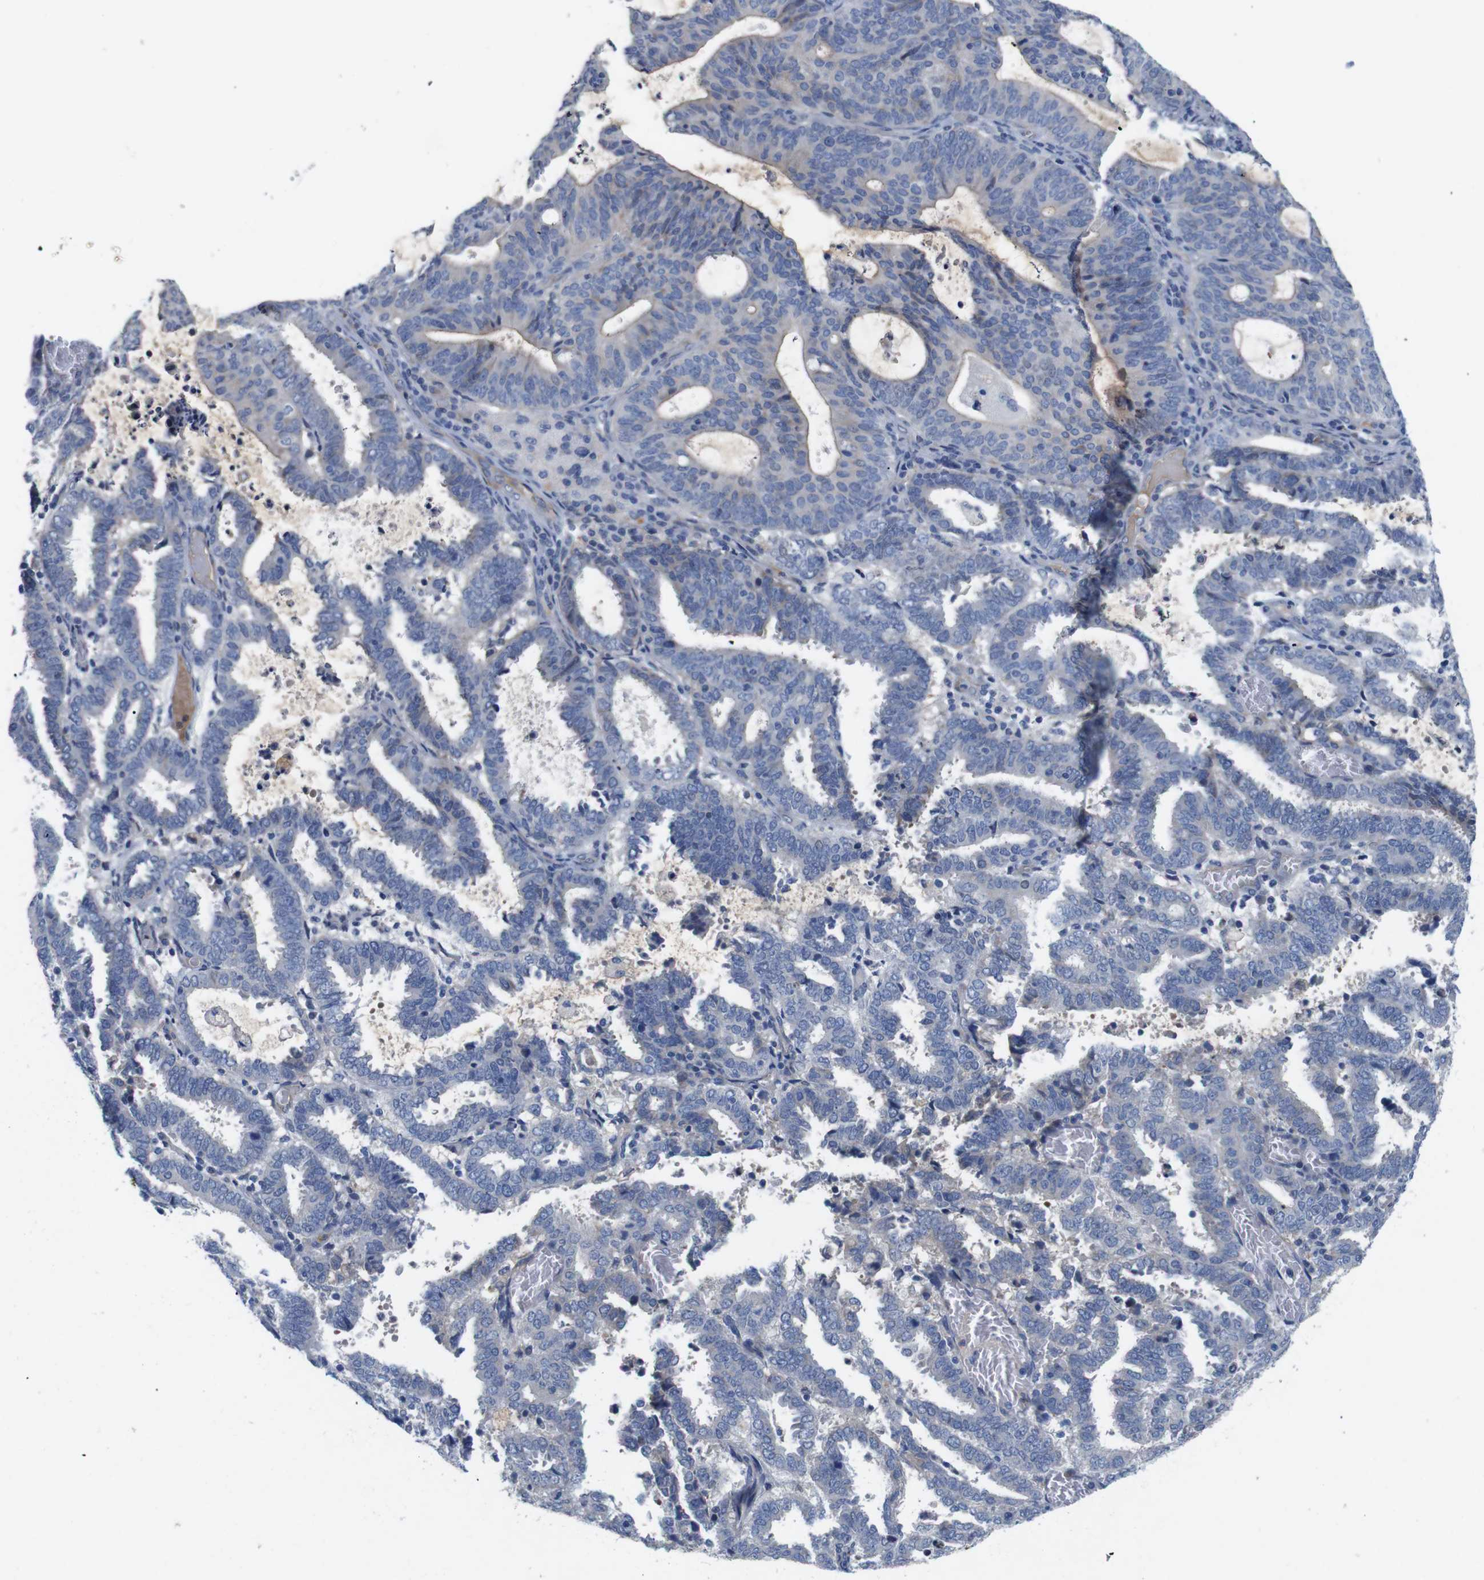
{"staining": {"intensity": "negative", "quantity": "none", "location": "none"}, "tissue": "endometrial cancer", "cell_type": "Tumor cells", "image_type": "cancer", "snomed": [{"axis": "morphology", "description": "Adenocarcinoma, NOS"}, {"axis": "topography", "description": "Uterus"}], "caption": "Image shows no protein expression in tumor cells of endometrial cancer tissue.", "gene": "C1RL", "patient": {"sex": "female", "age": 83}}